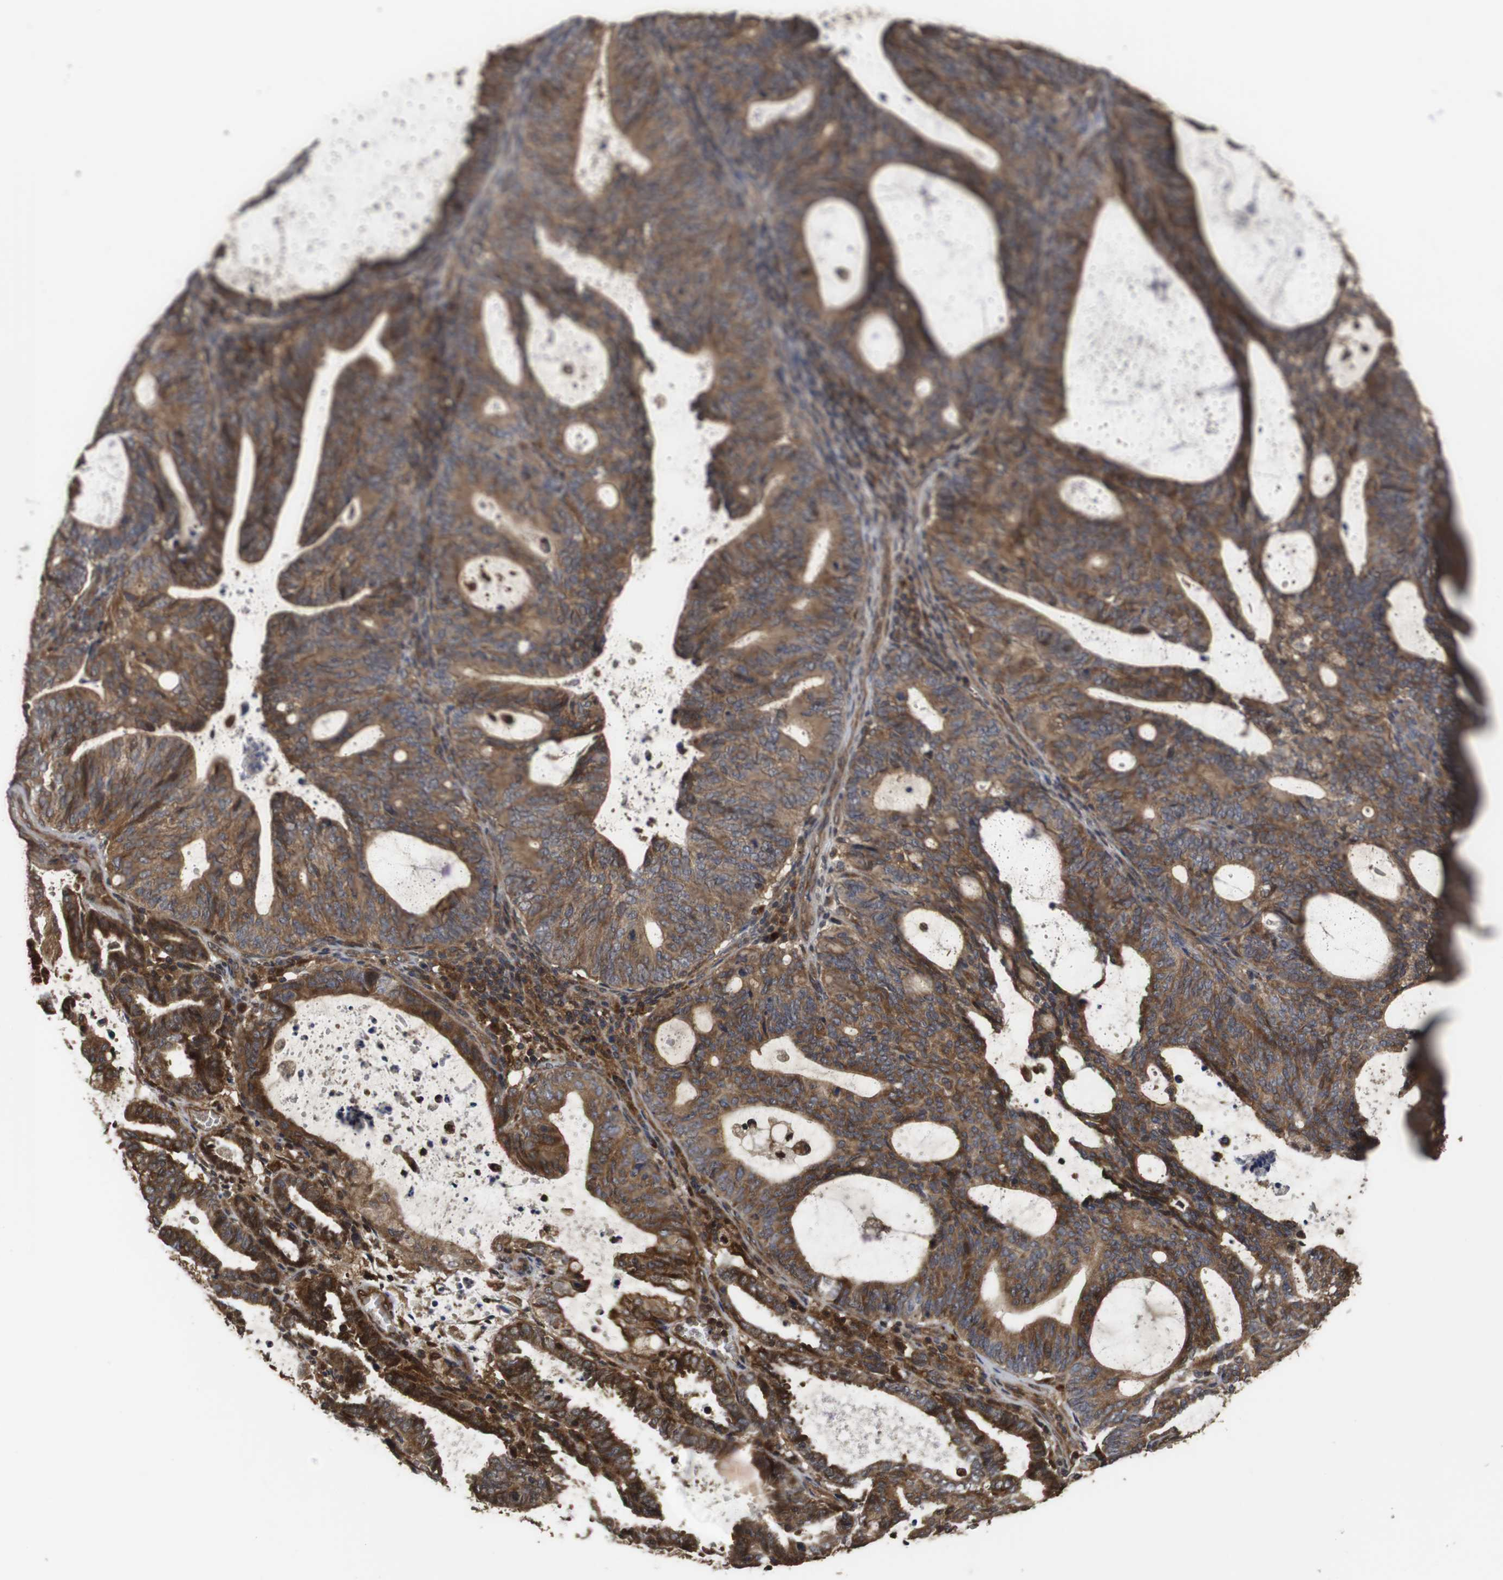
{"staining": {"intensity": "strong", "quantity": ">75%", "location": "cytoplasmic/membranous"}, "tissue": "endometrial cancer", "cell_type": "Tumor cells", "image_type": "cancer", "snomed": [{"axis": "morphology", "description": "Adenocarcinoma, NOS"}, {"axis": "topography", "description": "Uterus"}], "caption": "Tumor cells show strong cytoplasmic/membranous staining in about >75% of cells in endometrial cancer. The staining was performed using DAB to visualize the protein expression in brown, while the nuclei were stained in blue with hematoxylin (Magnification: 20x).", "gene": "PTPN14", "patient": {"sex": "female", "age": 83}}